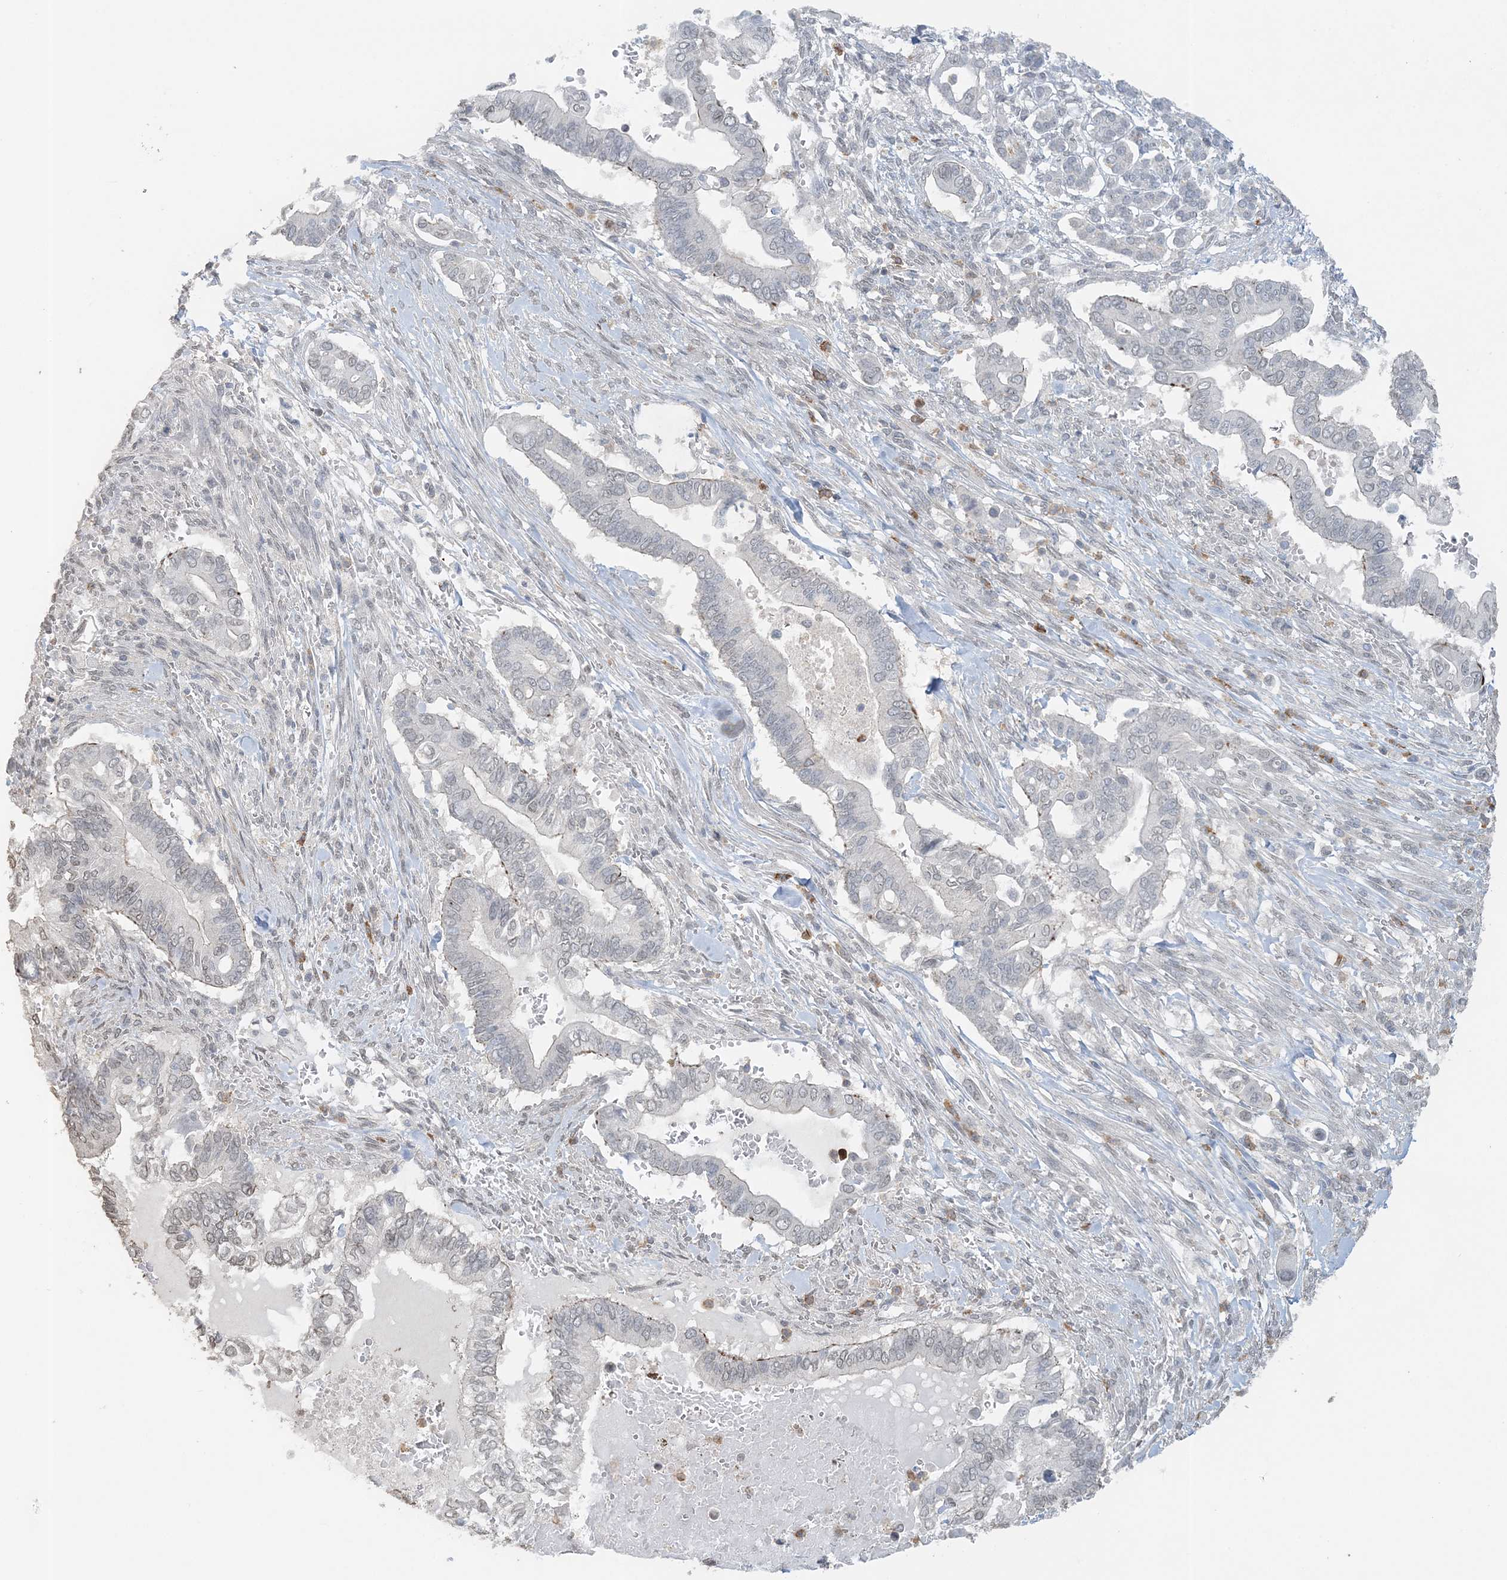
{"staining": {"intensity": "negative", "quantity": "none", "location": "none"}, "tissue": "pancreatic cancer", "cell_type": "Tumor cells", "image_type": "cancer", "snomed": [{"axis": "morphology", "description": "Adenocarcinoma, NOS"}, {"axis": "topography", "description": "Pancreas"}], "caption": "Immunohistochemistry of human adenocarcinoma (pancreatic) shows no staining in tumor cells.", "gene": "FAM110A", "patient": {"sex": "male", "age": 68}}